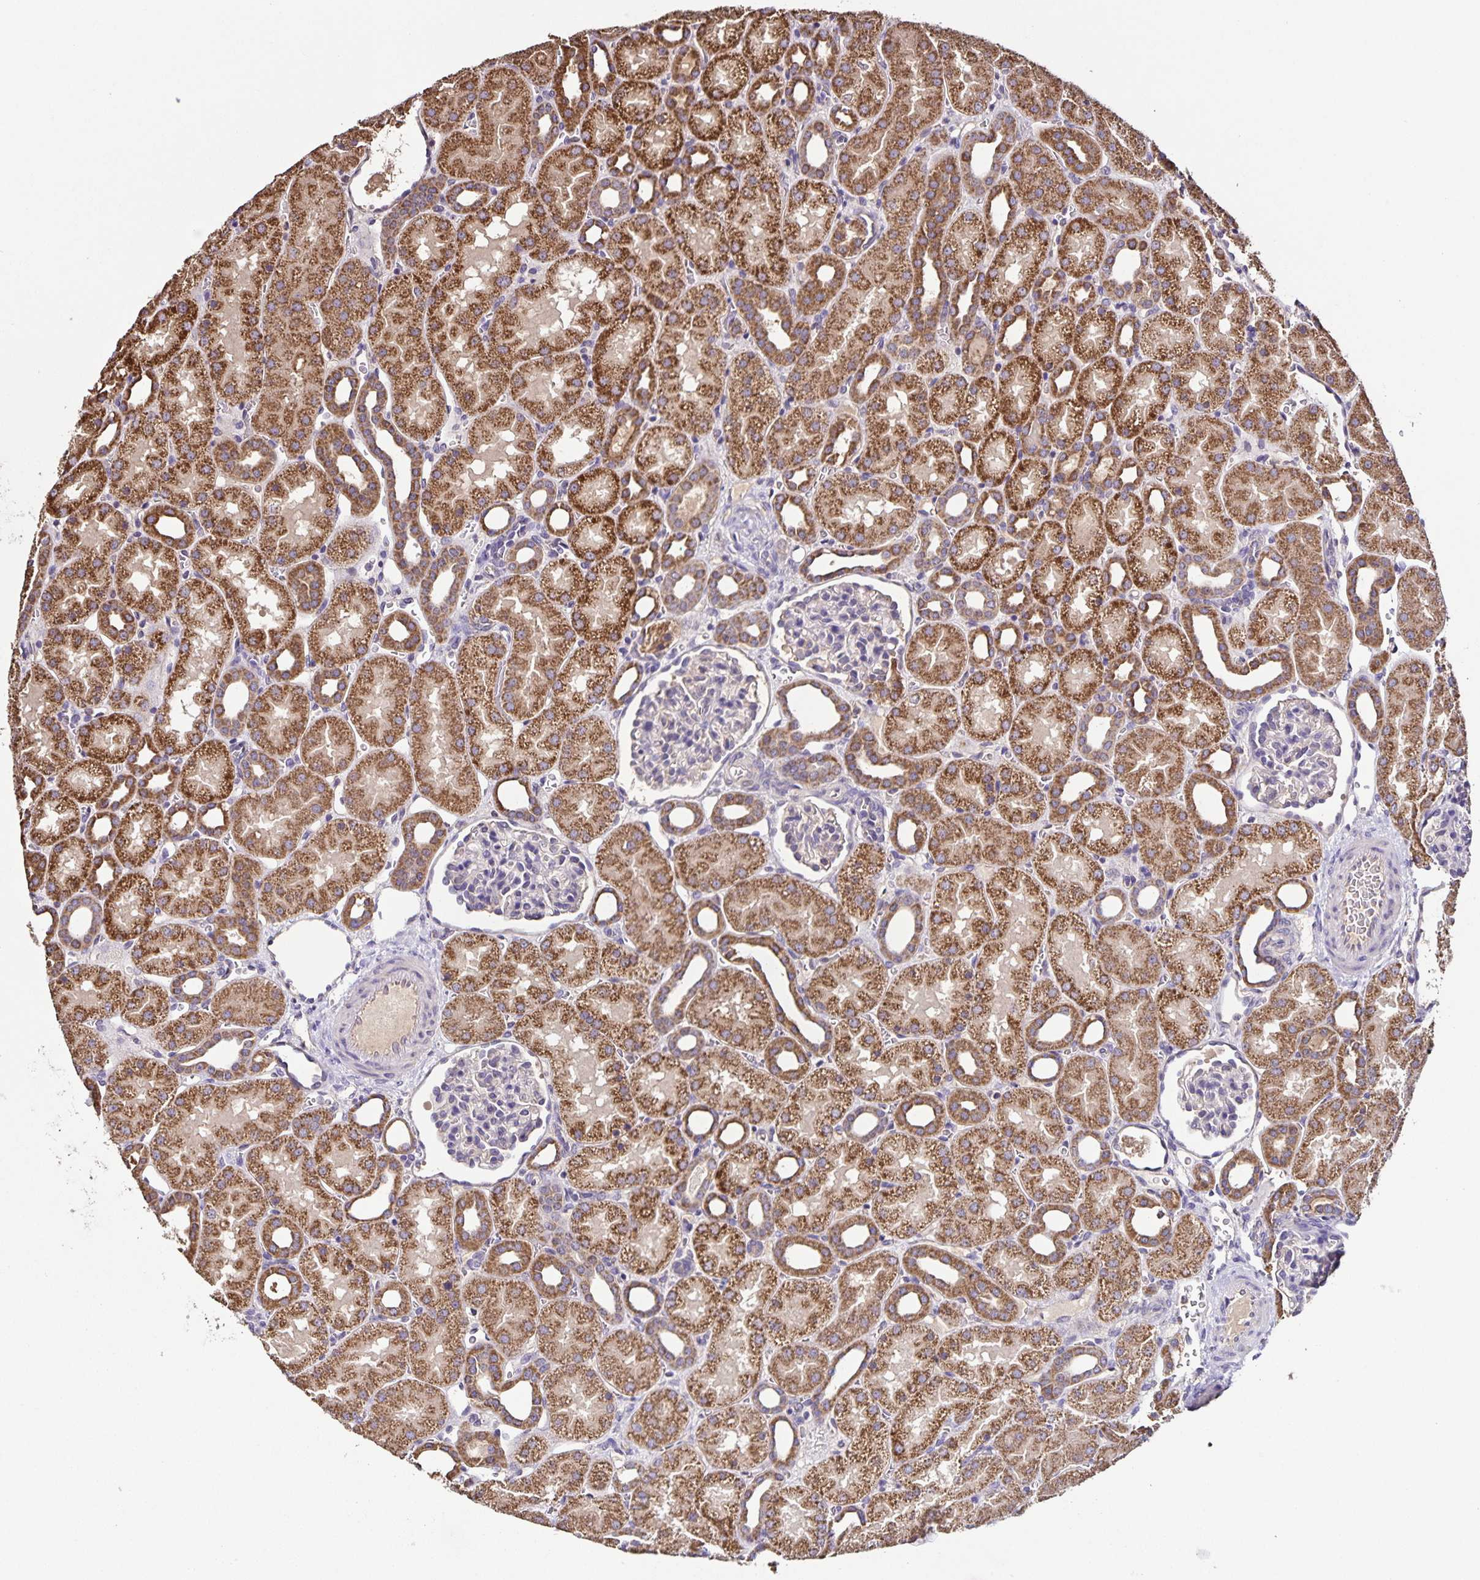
{"staining": {"intensity": "weak", "quantity": "<25%", "location": "cytoplasmic/membranous"}, "tissue": "kidney", "cell_type": "Cells in glomeruli", "image_type": "normal", "snomed": [{"axis": "morphology", "description": "Normal tissue, NOS"}, {"axis": "topography", "description": "Kidney"}], "caption": "Immunohistochemistry of unremarkable human kidney exhibits no staining in cells in glomeruli. (DAB IHC with hematoxylin counter stain).", "gene": "MAN1A1", "patient": {"sex": "male", "age": 2}}